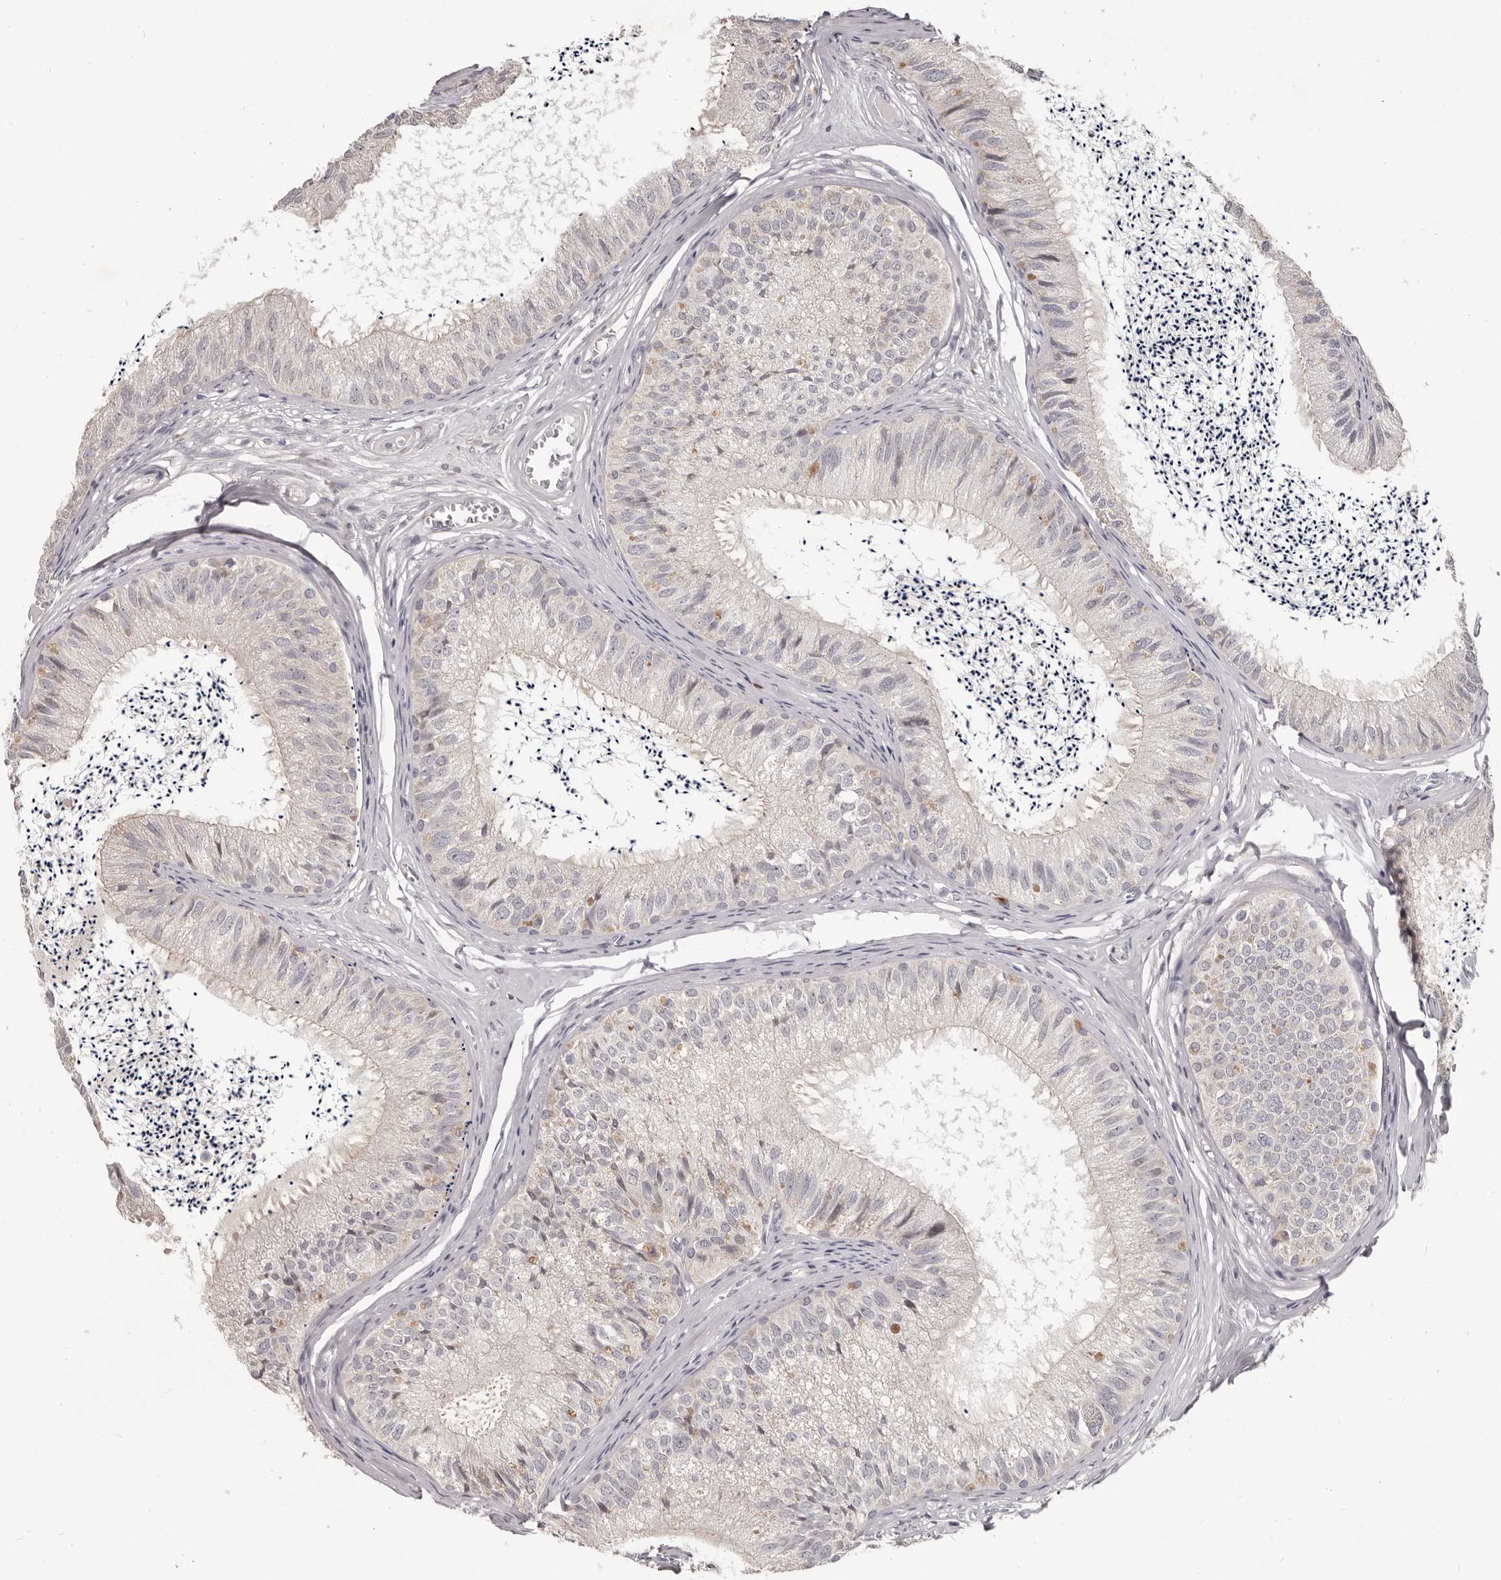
{"staining": {"intensity": "negative", "quantity": "none", "location": "none"}, "tissue": "epididymis", "cell_type": "Glandular cells", "image_type": "normal", "snomed": [{"axis": "morphology", "description": "Normal tissue, NOS"}, {"axis": "topography", "description": "Epididymis"}], "caption": "Immunohistochemistry (IHC) image of normal epididymis: human epididymis stained with DAB reveals no significant protein positivity in glandular cells.", "gene": "GPR157", "patient": {"sex": "male", "age": 79}}